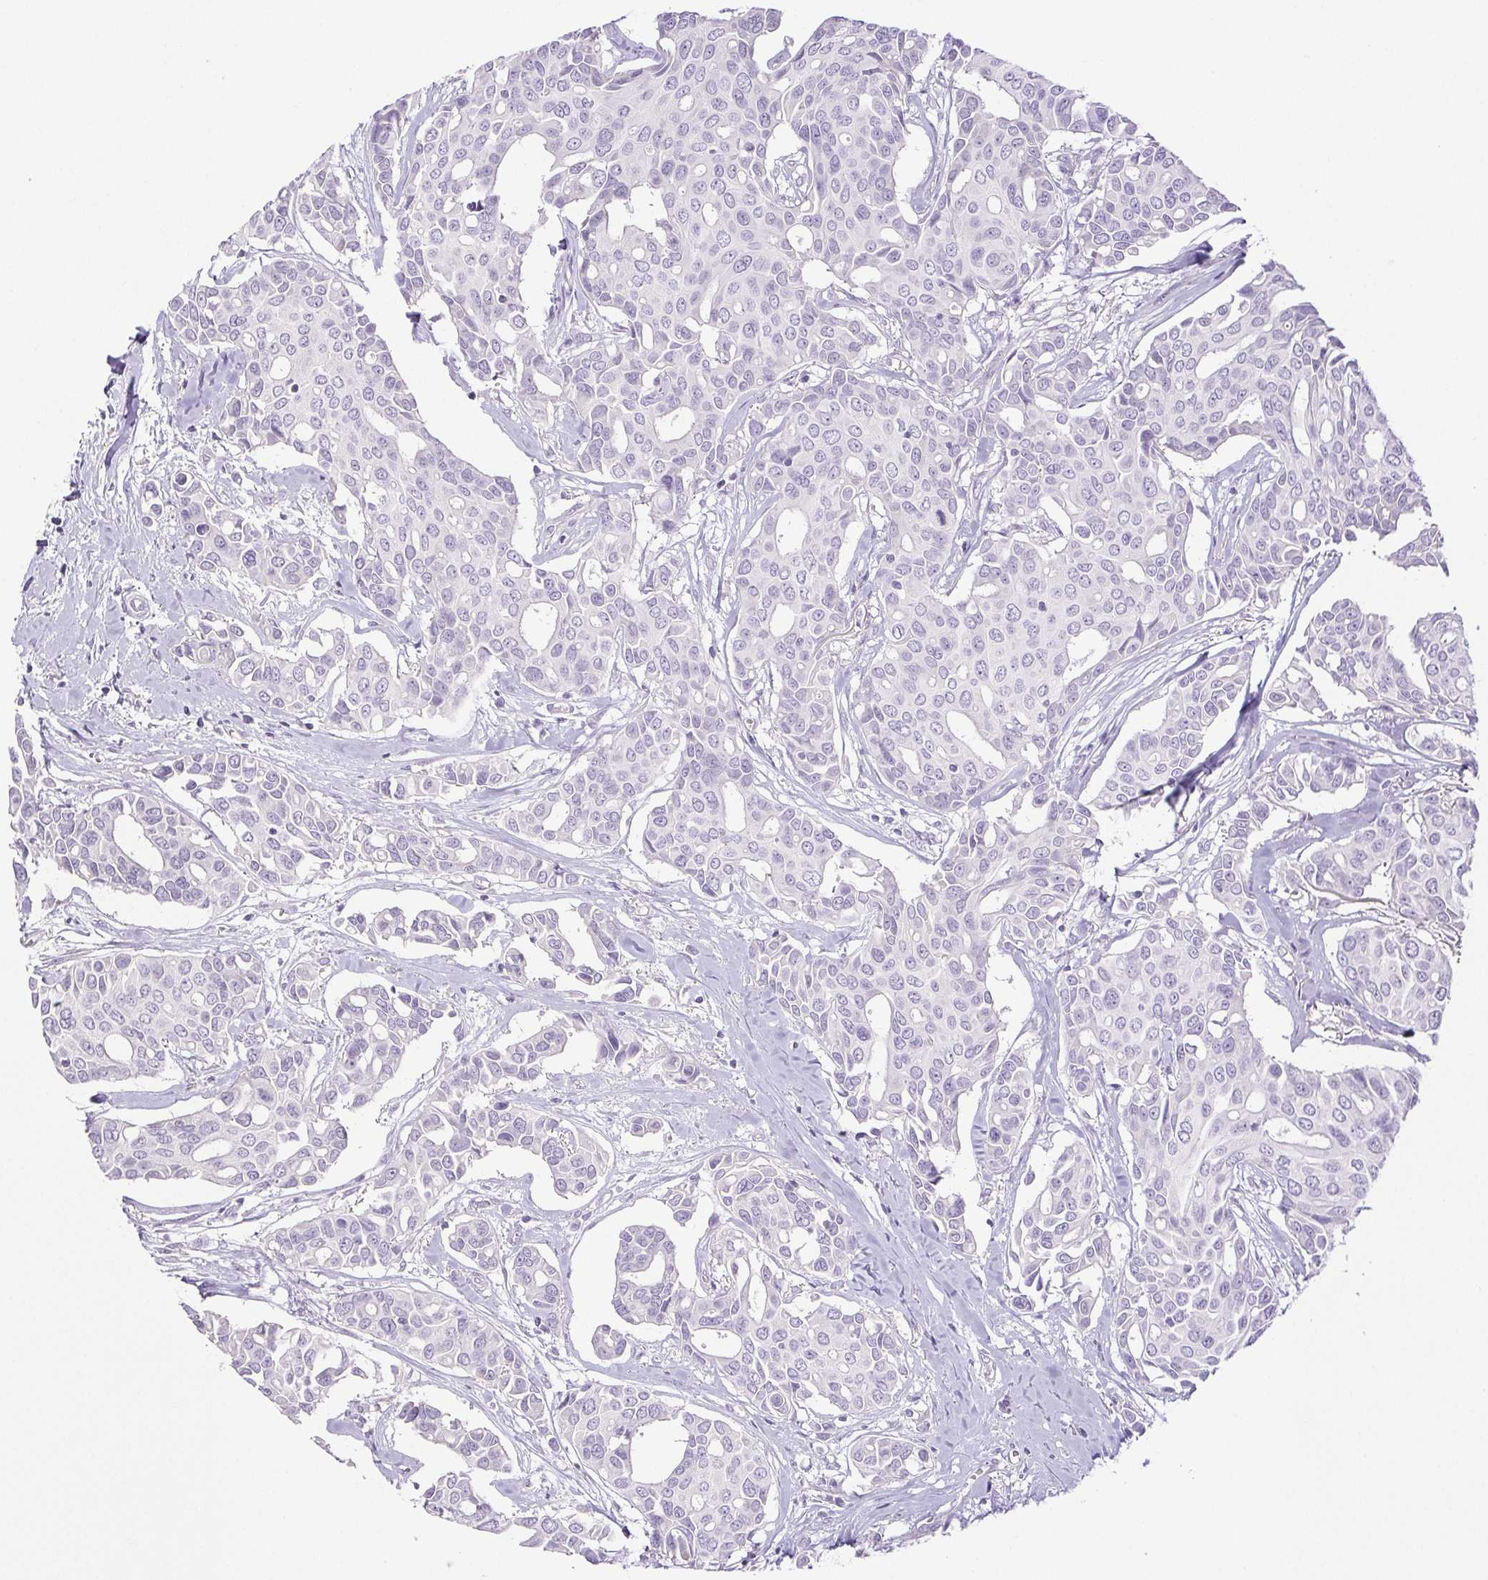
{"staining": {"intensity": "negative", "quantity": "none", "location": "none"}, "tissue": "breast cancer", "cell_type": "Tumor cells", "image_type": "cancer", "snomed": [{"axis": "morphology", "description": "Duct carcinoma"}, {"axis": "topography", "description": "Breast"}], "caption": "This is a histopathology image of immunohistochemistry (IHC) staining of breast cancer, which shows no expression in tumor cells.", "gene": "PAPPA2", "patient": {"sex": "female", "age": 54}}